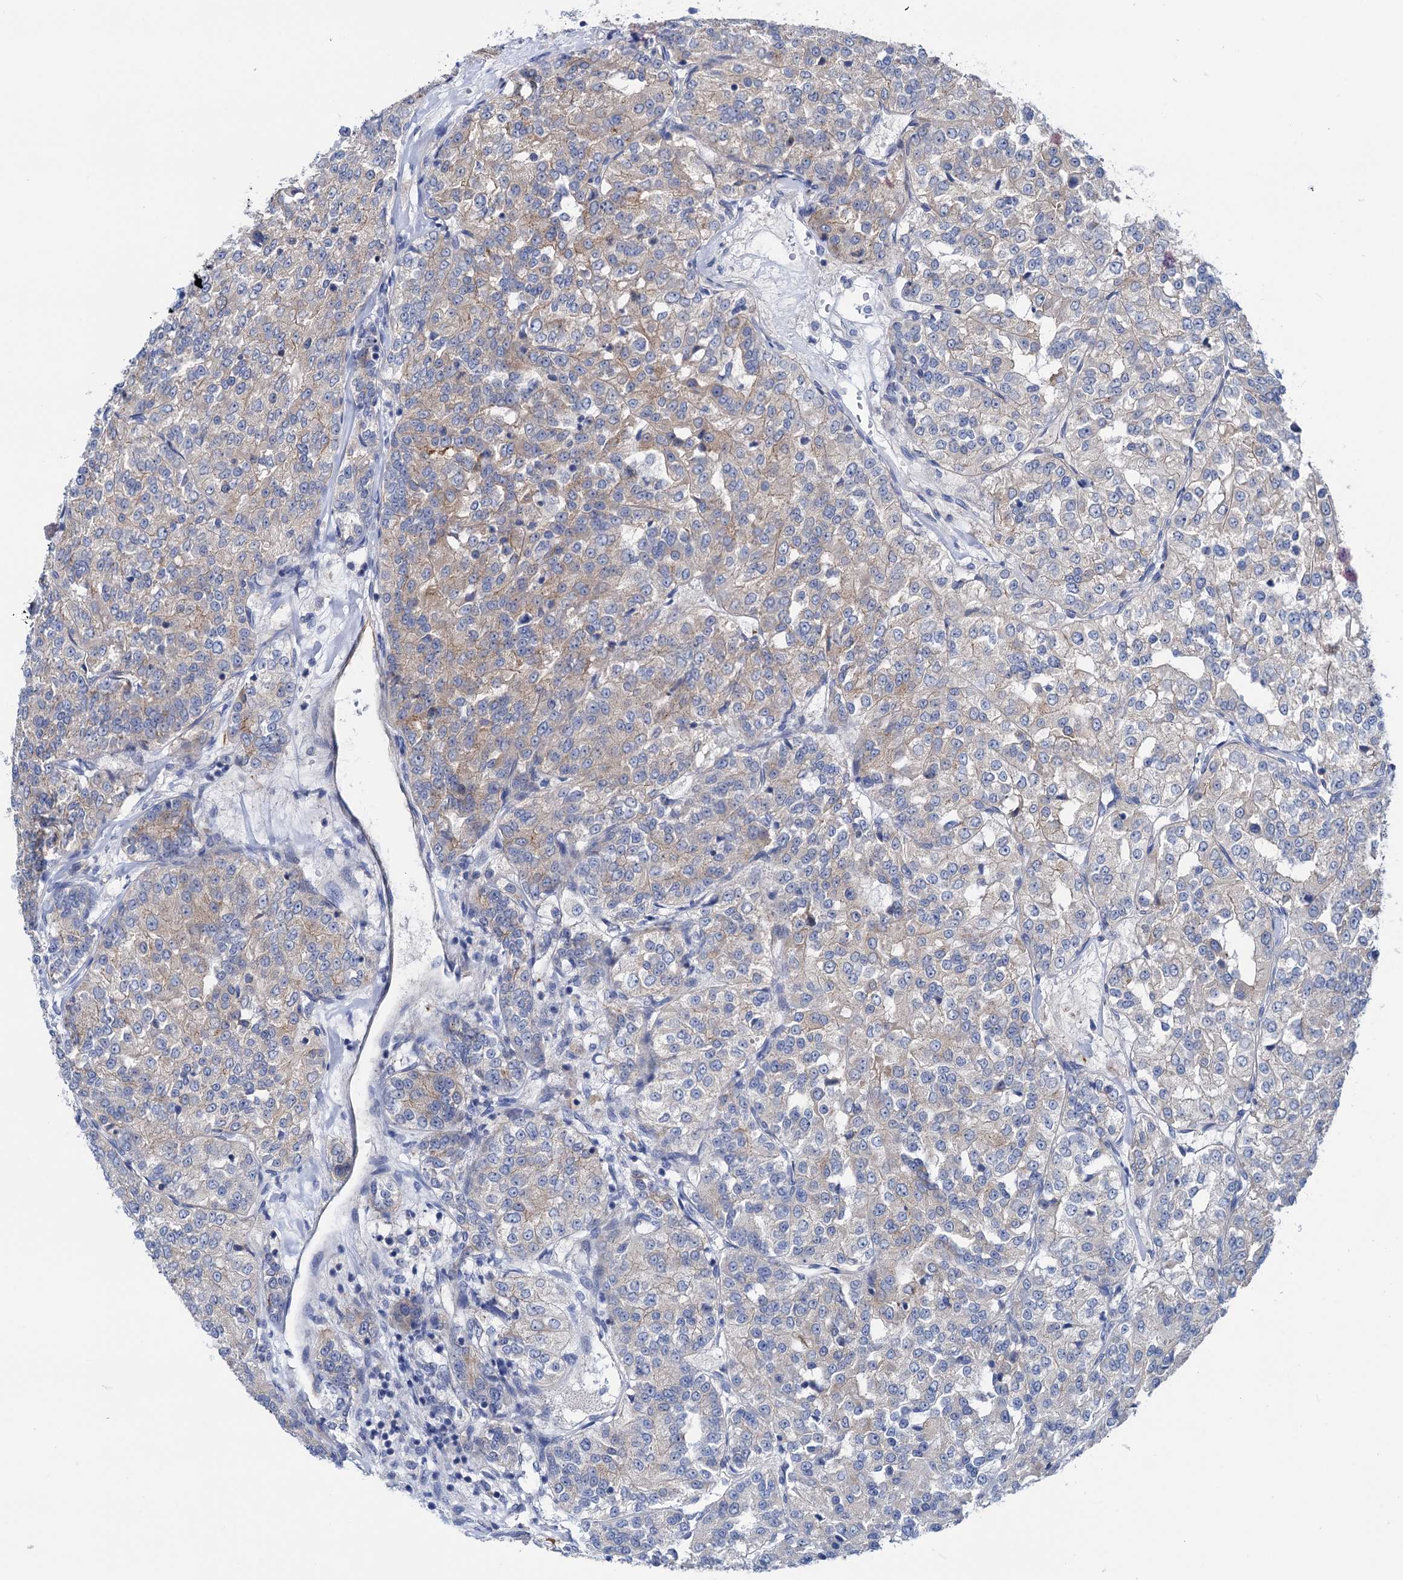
{"staining": {"intensity": "weak", "quantity": "25%-75%", "location": "cytoplasmic/membranous"}, "tissue": "renal cancer", "cell_type": "Tumor cells", "image_type": "cancer", "snomed": [{"axis": "morphology", "description": "Adenocarcinoma, NOS"}, {"axis": "topography", "description": "Kidney"}], "caption": "Approximately 25%-75% of tumor cells in renal cancer demonstrate weak cytoplasmic/membranous protein staining as visualized by brown immunohistochemical staining.", "gene": "ZNRD2", "patient": {"sex": "female", "age": 63}}